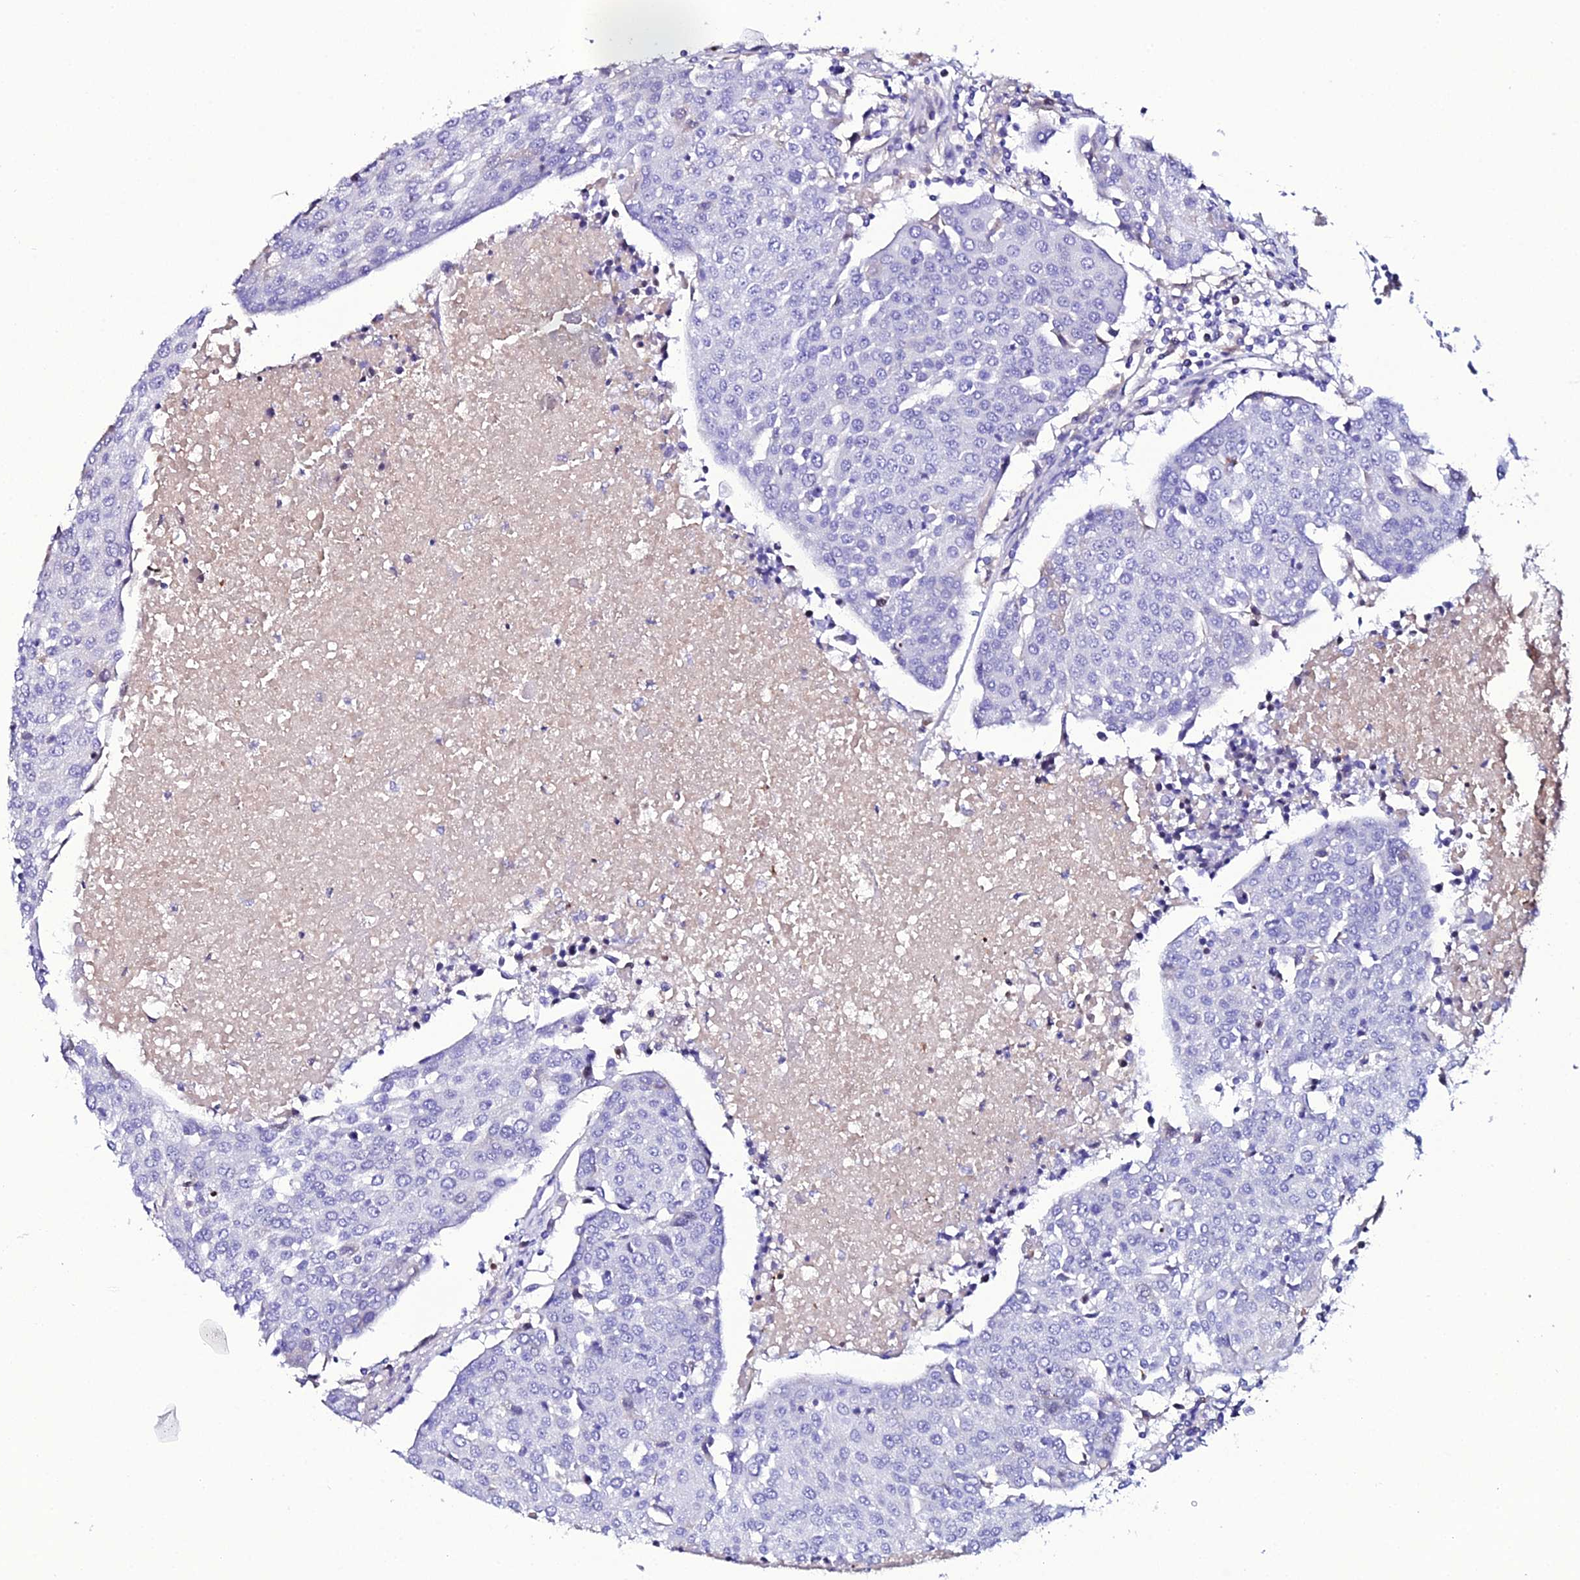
{"staining": {"intensity": "negative", "quantity": "none", "location": "none"}, "tissue": "urothelial cancer", "cell_type": "Tumor cells", "image_type": "cancer", "snomed": [{"axis": "morphology", "description": "Urothelial carcinoma, High grade"}, {"axis": "topography", "description": "Urinary bladder"}], "caption": "This micrograph is of urothelial cancer stained with IHC to label a protein in brown with the nuclei are counter-stained blue. There is no expression in tumor cells. The staining is performed using DAB (3,3'-diaminobenzidine) brown chromogen with nuclei counter-stained in using hematoxylin.", "gene": "DEFB132", "patient": {"sex": "female", "age": 85}}